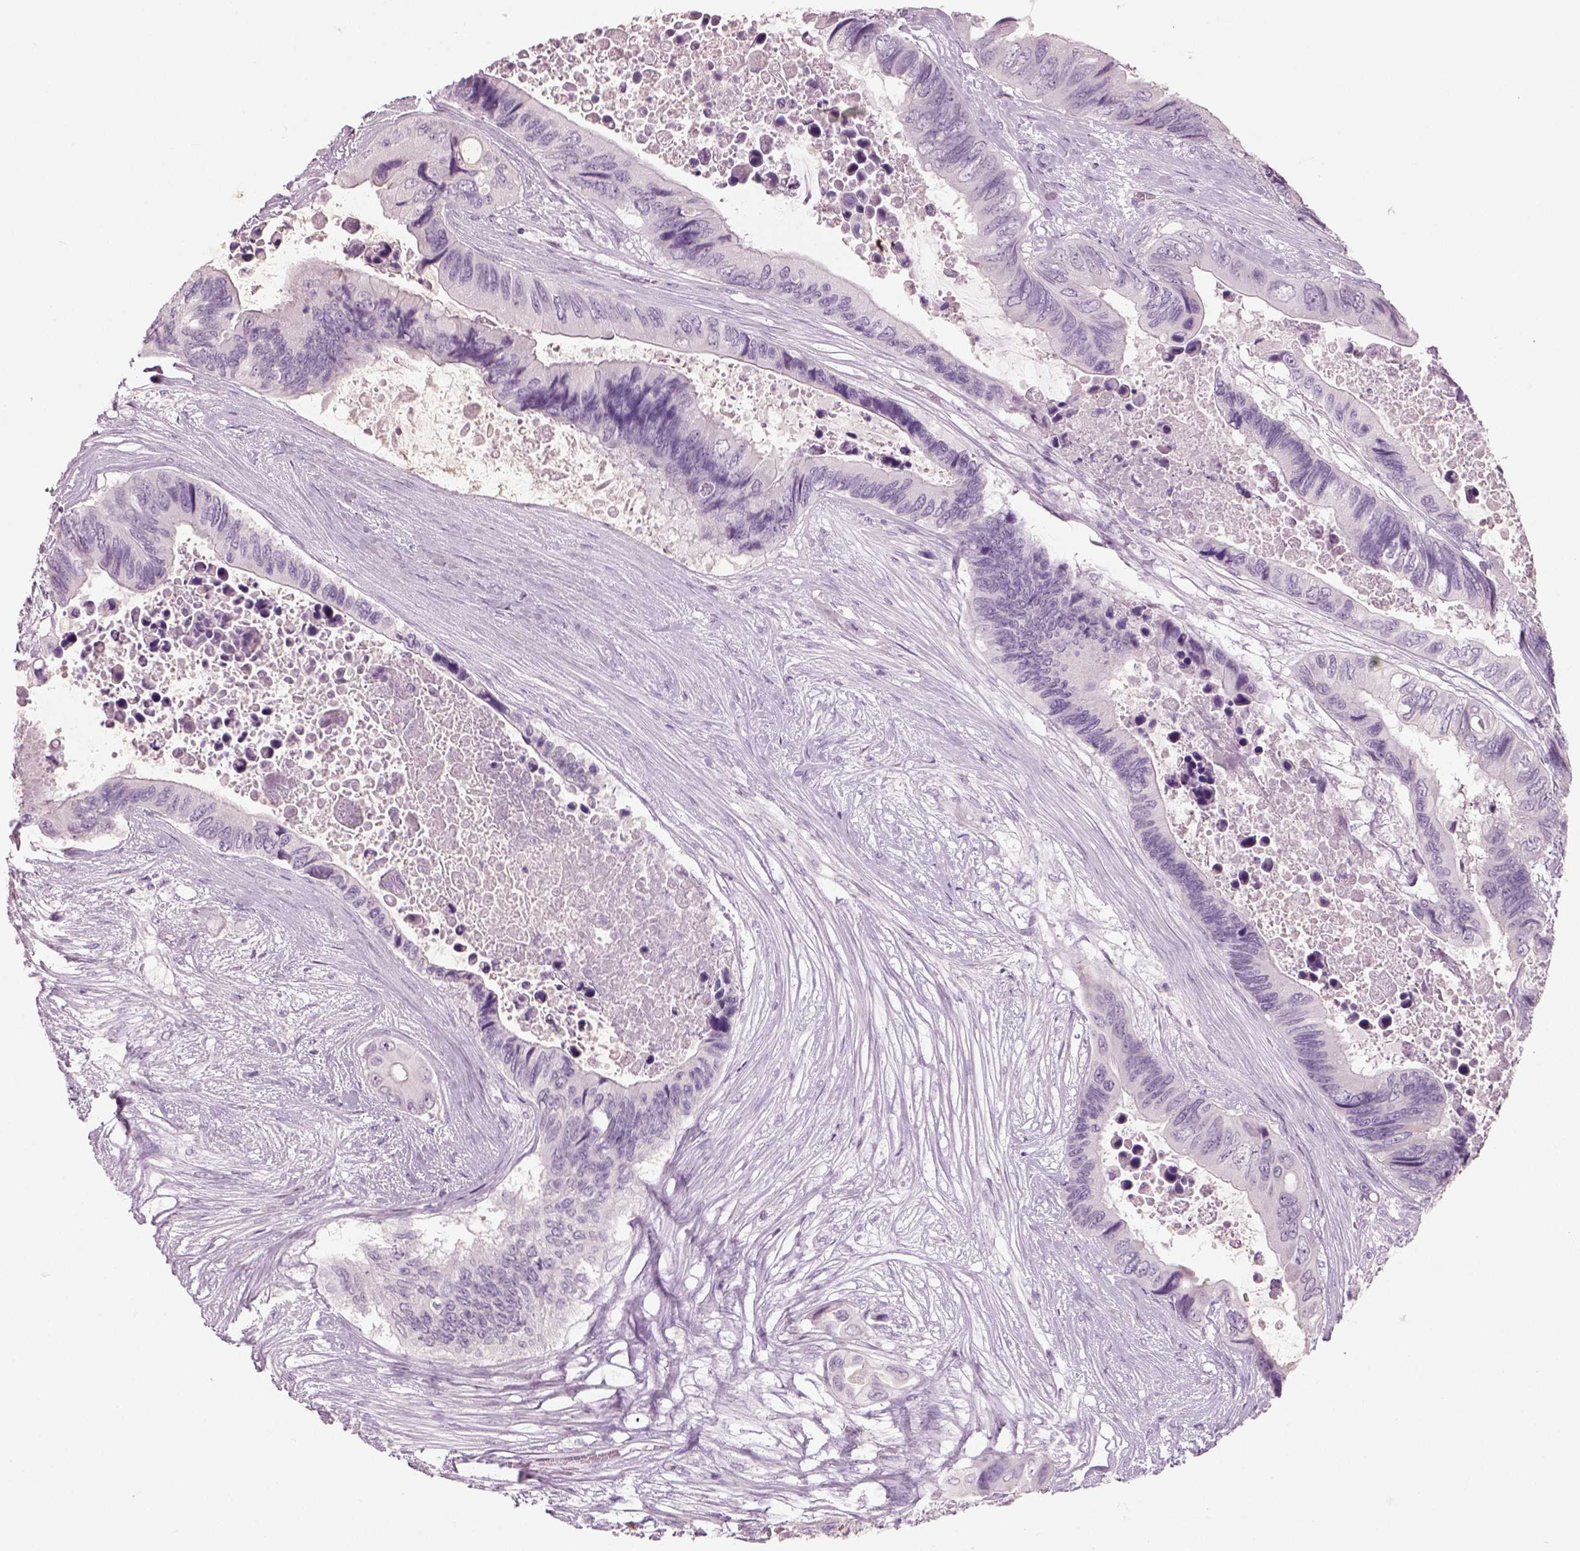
{"staining": {"intensity": "negative", "quantity": "none", "location": "none"}, "tissue": "colorectal cancer", "cell_type": "Tumor cells", "image_type": "cancer", "snomed": [{"axis": "morphology", "description": "Adenocarcinoma, NOS"}, {"axis": "topography", "description": "Rectum"}], "caption": "This is an immunohistochemistry photomicrograph of colorectal cancer. There is no expression in tumor cells.", "gene": "SLC6A2", "patient": {"sex": "male", "age": 63}}